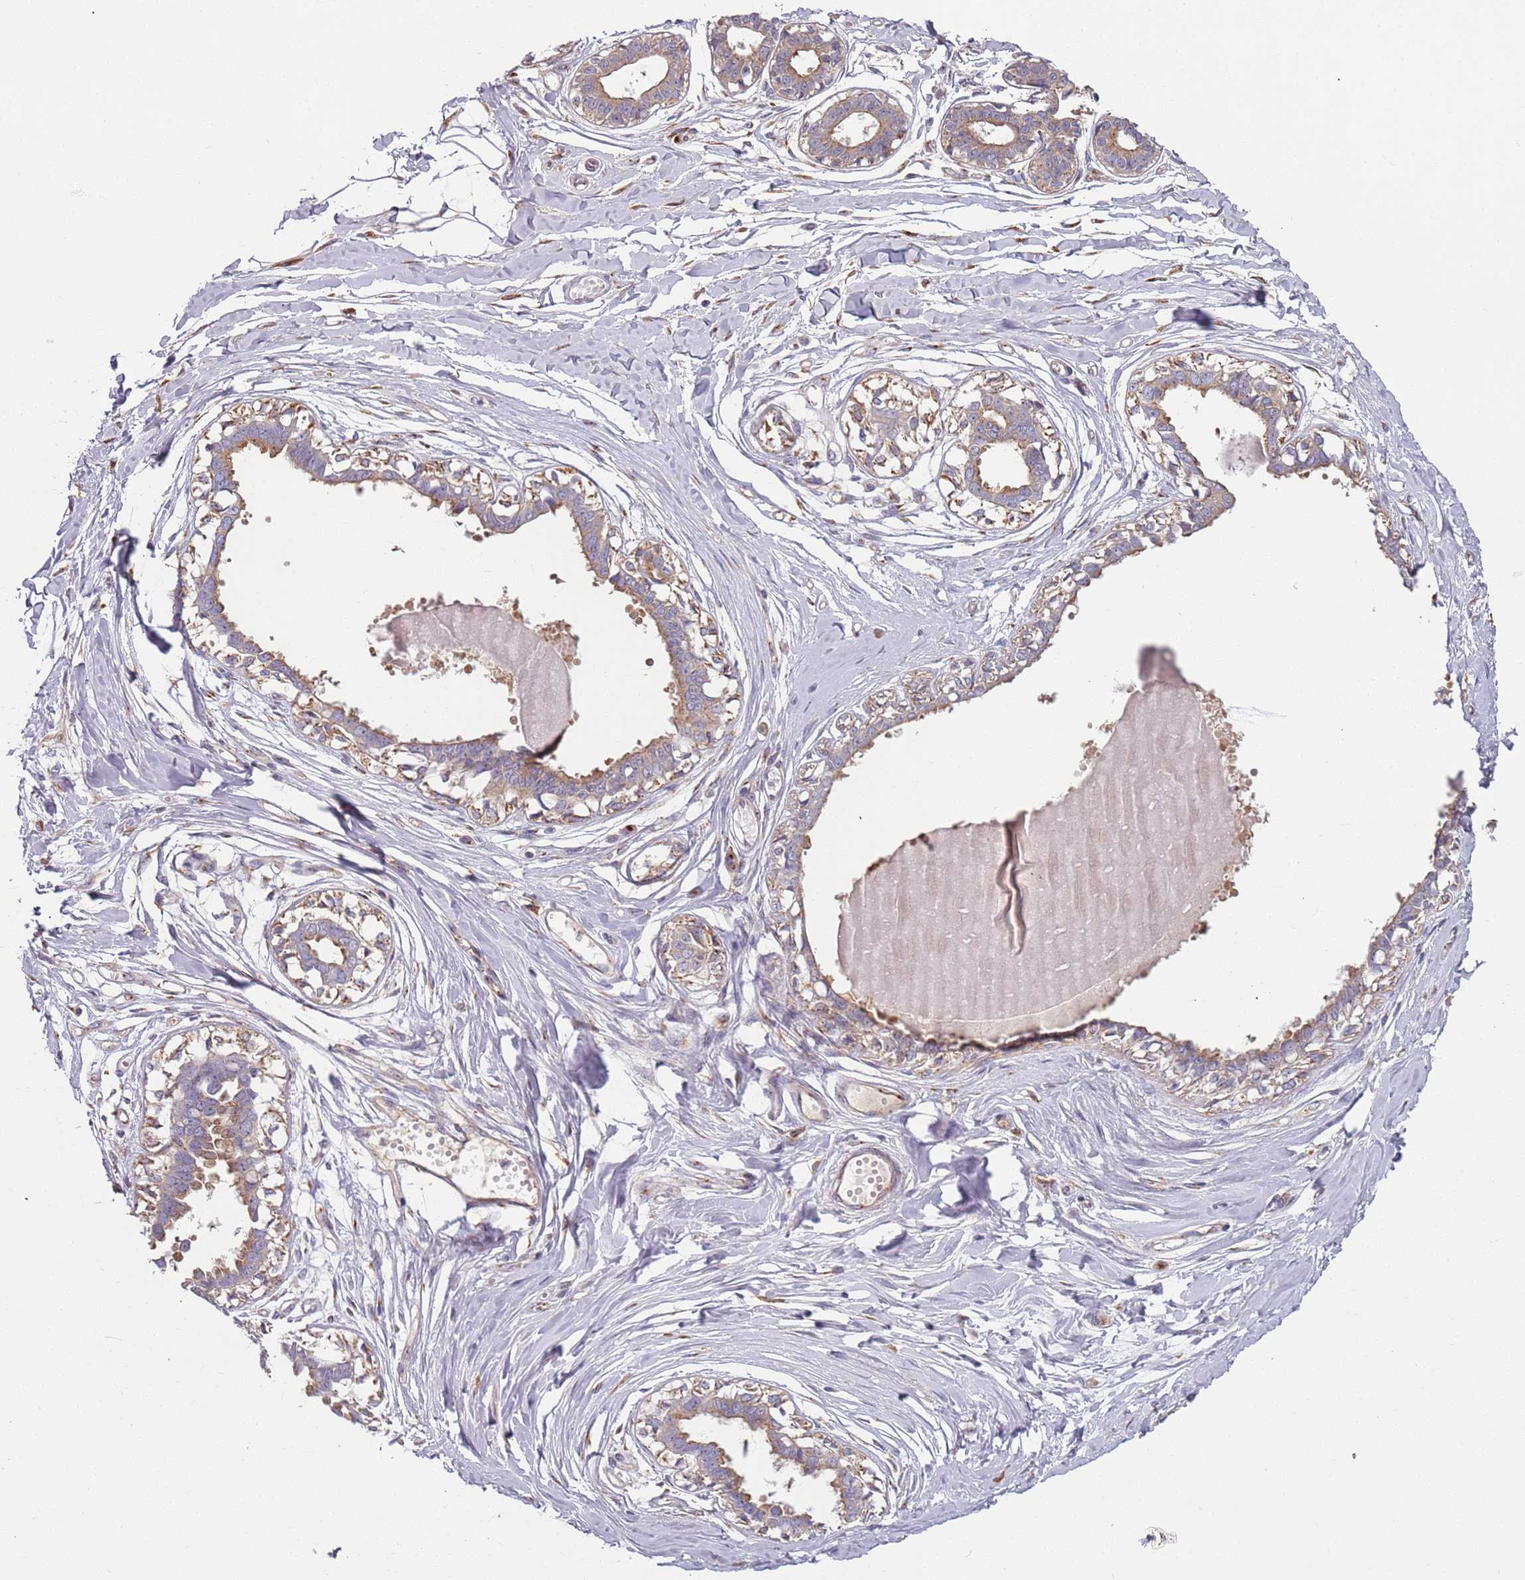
{"staining": {"intensity": "negative", "quantity": "none", "location": "none"}, "tissue": "breast", "cell_type": "Adipocytes", "image_type": "normal", "snomed": [{"axis": "morphology", "description": "Normal tissue, NOS"}, {"axis": "topography", "description": "Breast"}], "caption": "Adipocytes show no significant protein positivity in normal breast. Brightfield microscopy of immunohistochemistry (IHC) stained with DAB (3,3'-diaminobenzidine) (brown) and hematoxylin (blue), captured at high magnification.", "gene": "AKTIP", "patient": {"sex": "female", "age": 45}}